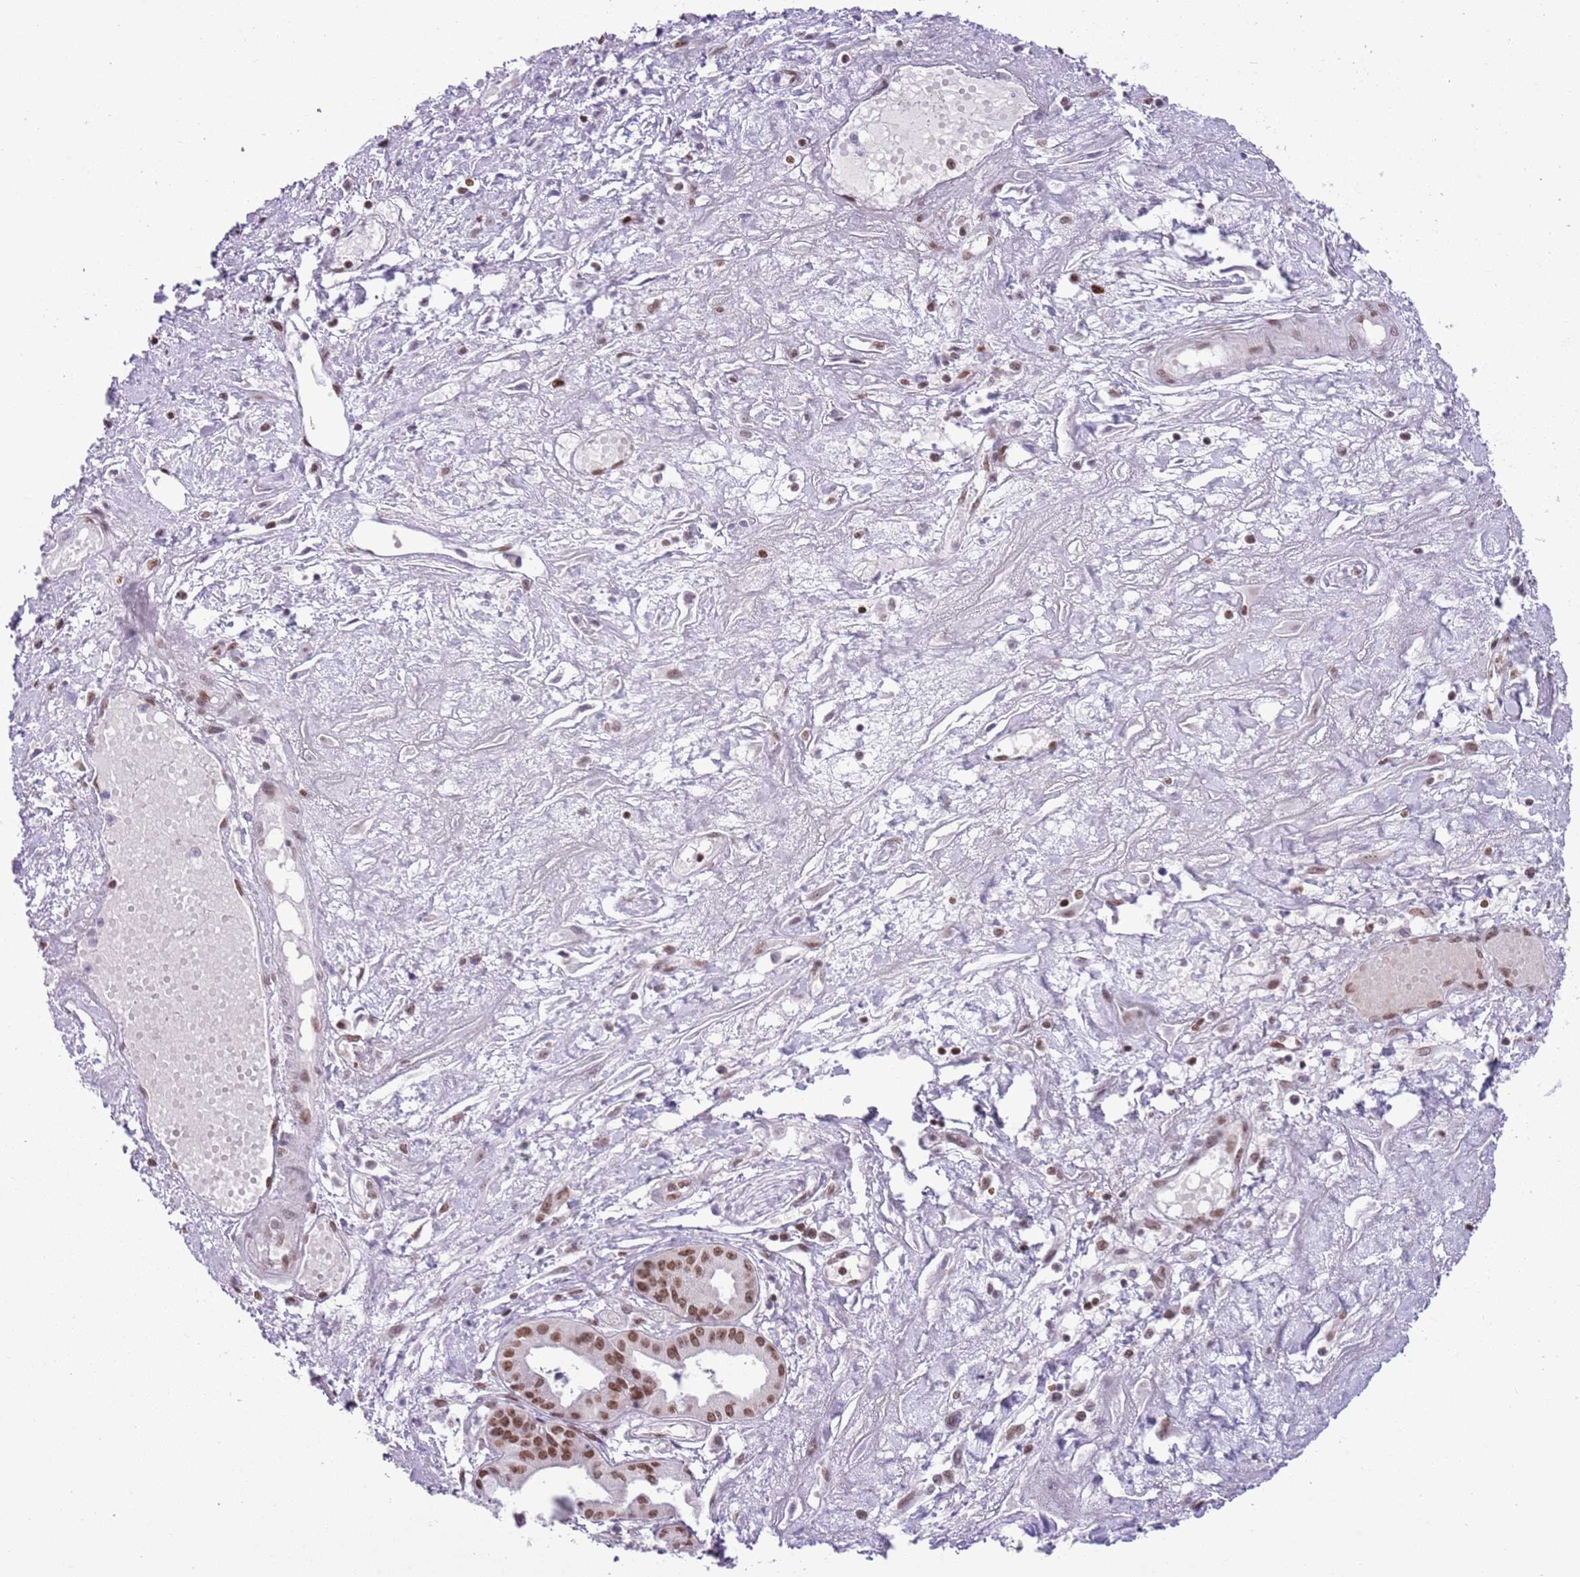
{"staining": {"intensity": "moderate", "quantity": ">75%", "location": "nuclear"}, "tissue": "pancreatic cancer", "cell_type": "Tumor cells", "image_type": "cancer", "snomed": [{"axis": "morphology", "description": "Adenocarcinoma, NOS"}, {"axis": "topography", "description": "Pancreas"}], "caption": "Pancreatic cancer stained with DAB (3,3'-diaminobenzidine) immunohistochemistry (IHC) displays medium levels of moderate nuclear expression in approximately >75% of tumor cells. (Stains: DAB (3,3'-diaminobenzidine) in brown, nuclei in blue, Microscopy: brightfield microscopy at high magnification).", "gene": "SELENOH", "patient": {"sex": "female", "age": 50}}